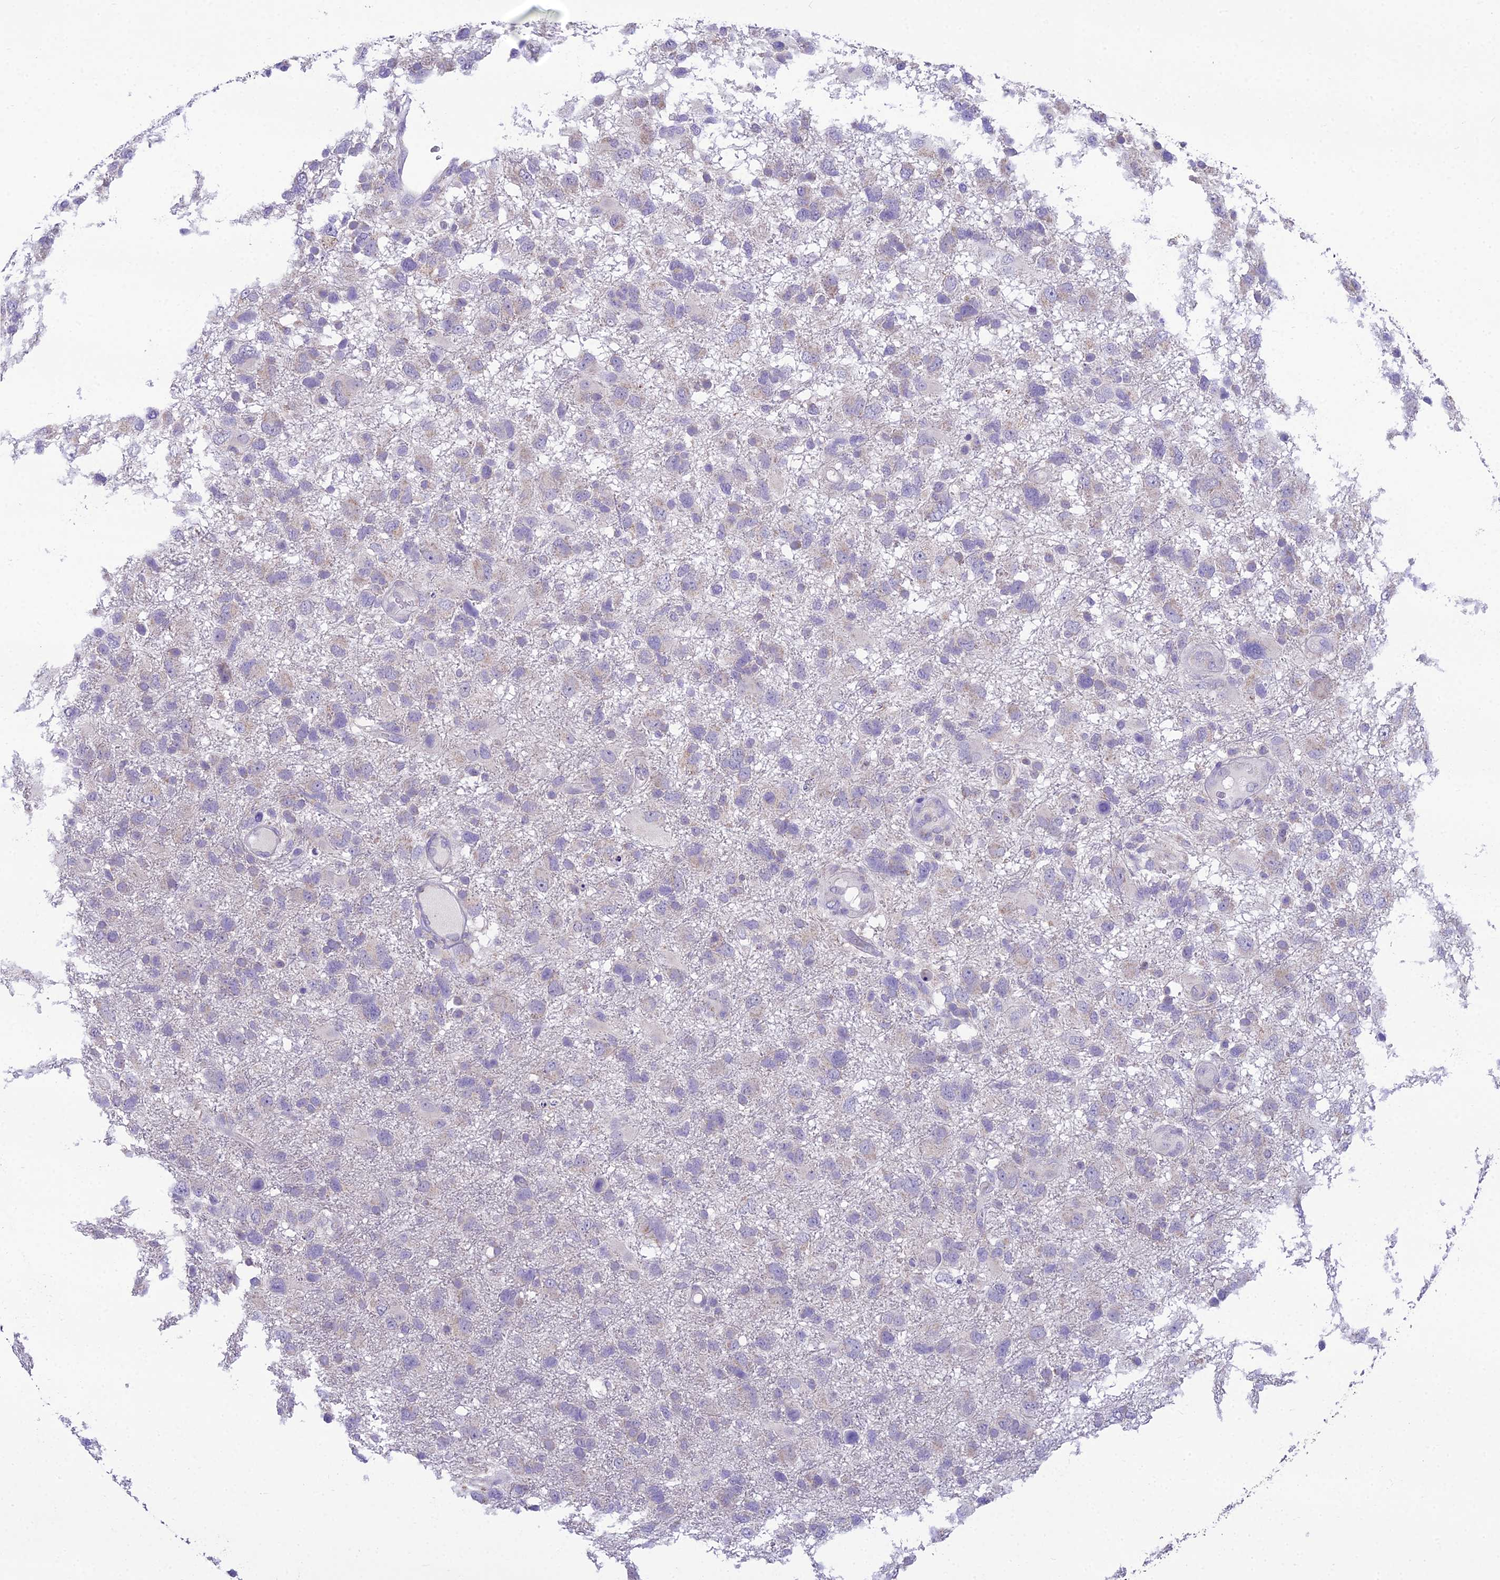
{"staining": {"intensity": "negative", "quantity": "none", "location": "none"}, "tissue": "glioma", "cell_type": "Tumor cells", "image_type": "cancer", "snomed": [{"axis": "morphology", "description": "Glioma, malignant, High grade"}, {"axis": "topography", "description": "Brain"}], "caption": "Glioma was stained to show a protein in brown. There is no significant expression in tumor cells.", "gene": "MIIP", "patient": {"sex": "male", "age": 61}}